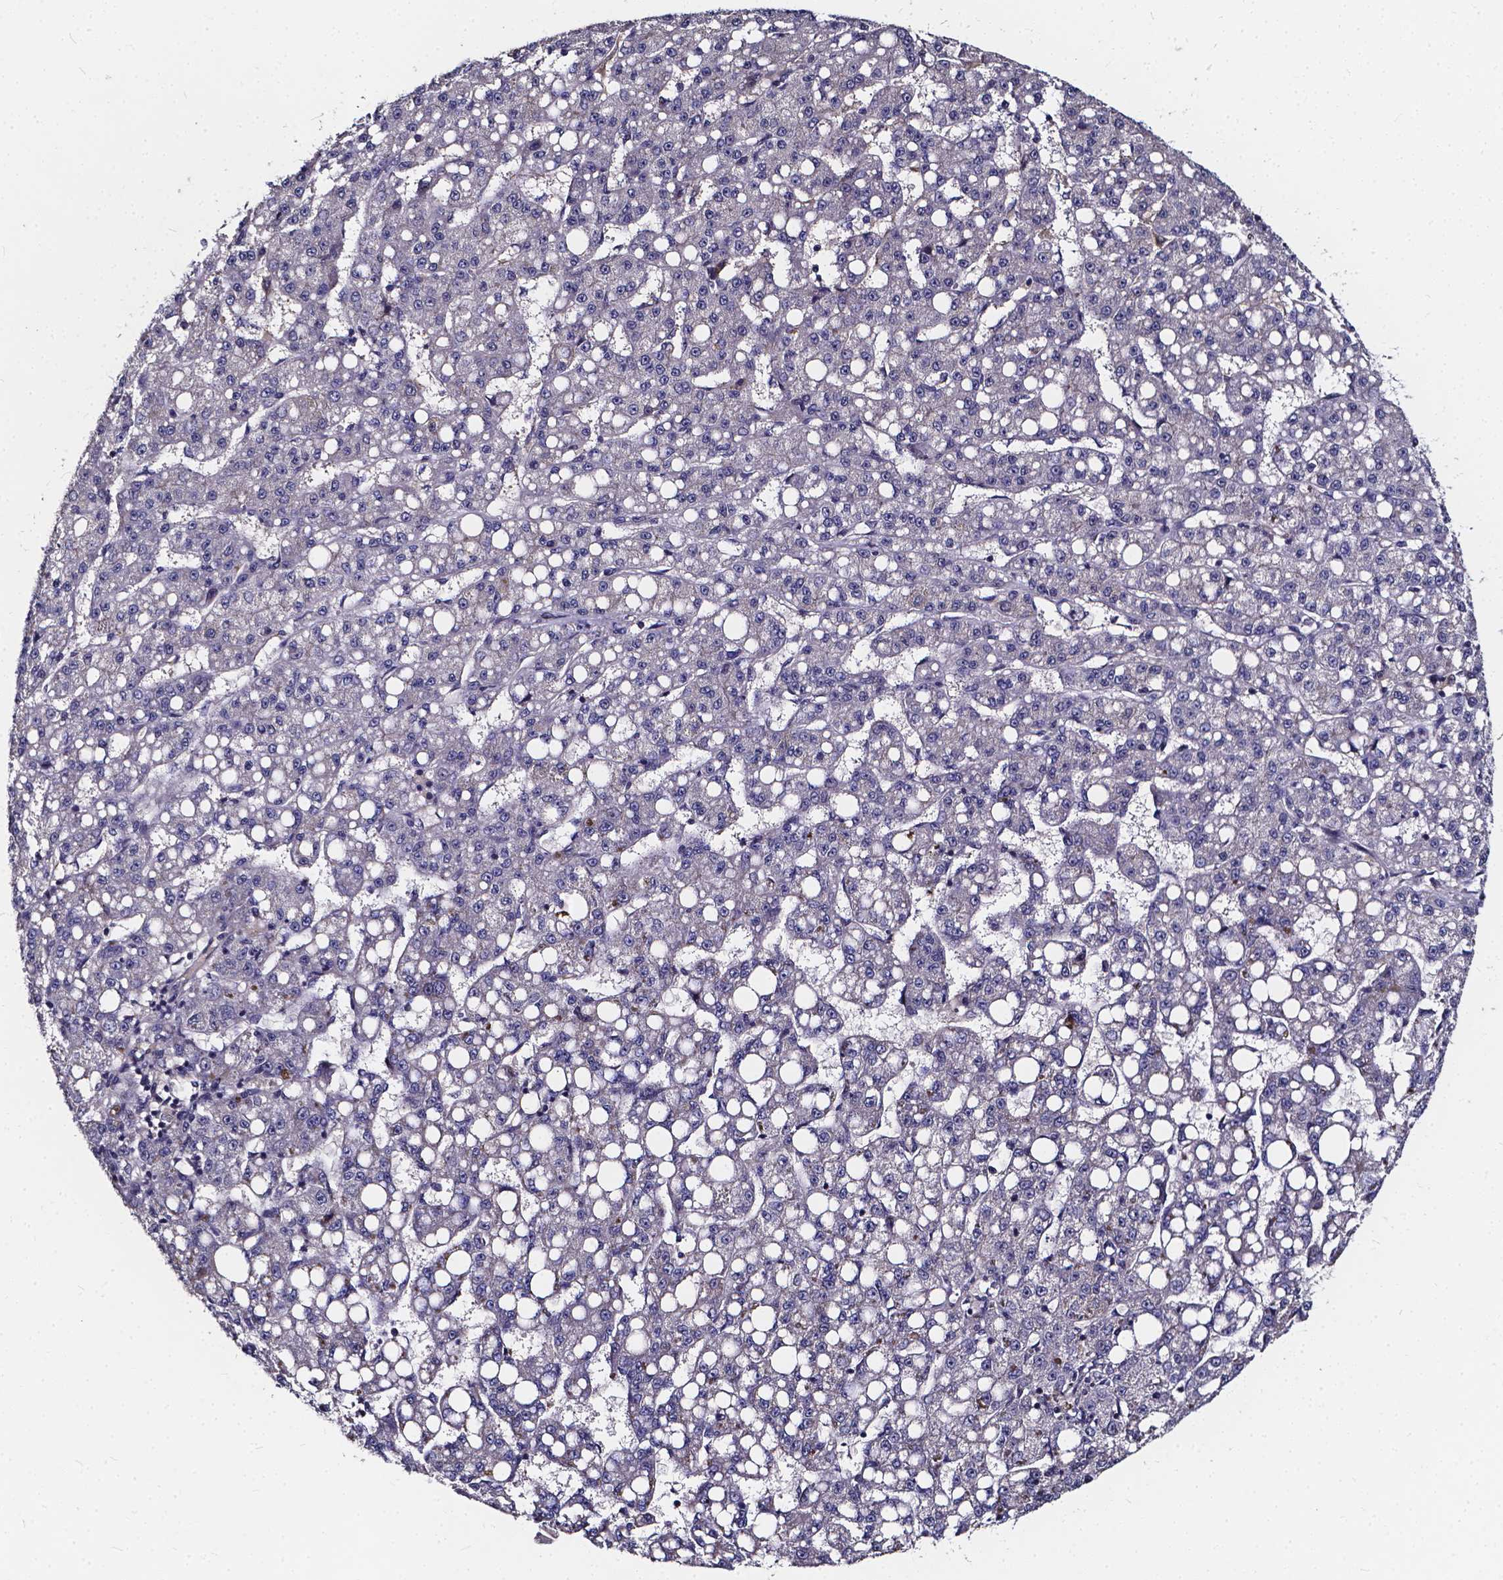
{"staining": {"intensity": "negative", "quantity": "none", "location": "none"}, "tissue": "liver cancer", "cell_type": "Tumor cells", "image_type": "cancer", "snomed": [{"axis": "morphology", "description": "Carcinoma, Hepatocellular, NOS"}, {"axis": "topography", "description": "Liver"}], "caption": "There is no significant expression in tumor cells of liver cancer.", "gene": "SOWAHA", "patient": {"sex": "female", "age": 65}}